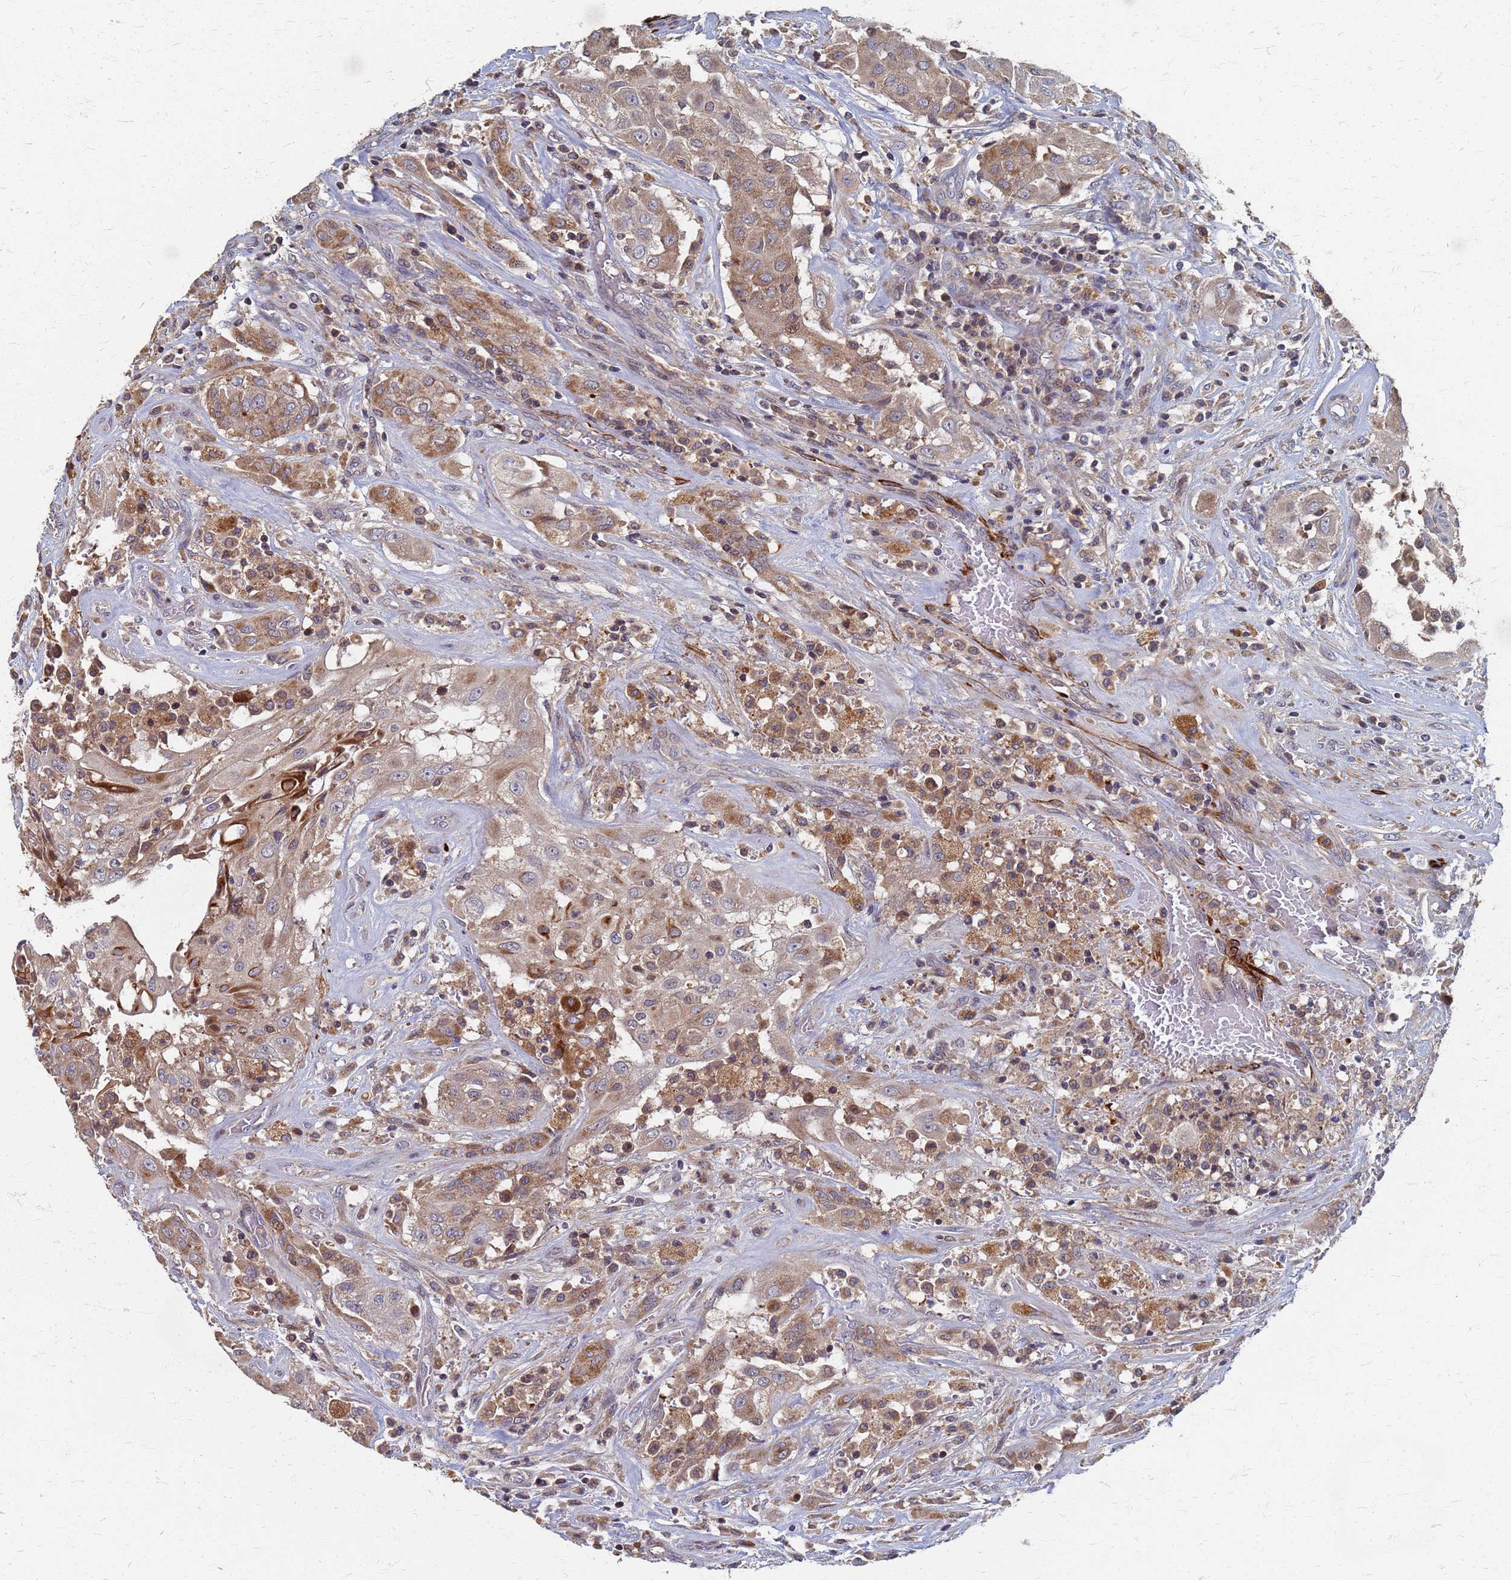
{"staining": {"intensity": "moderate", "quantity": ">75%", "location": "cytoplasmic/membranous"}, "tissue": "thyroid cancer", "cell_type": "Tumor cells", "image_type": "cancer", "snomed": [{"axis": "morphology", "description": "Papillary adenocarcinoma, NOS"}, {"axis": "topography", "description": "Thyroid gland"}], "caption": "Immunohistochemistry (DAB) staining of thyroid cancer shows moderate cytoplasmic/membranous protein expression in about >75% of tumor cells.", "gene": "ATPAF1", "patient": {"sex": "female", "age": 59}}